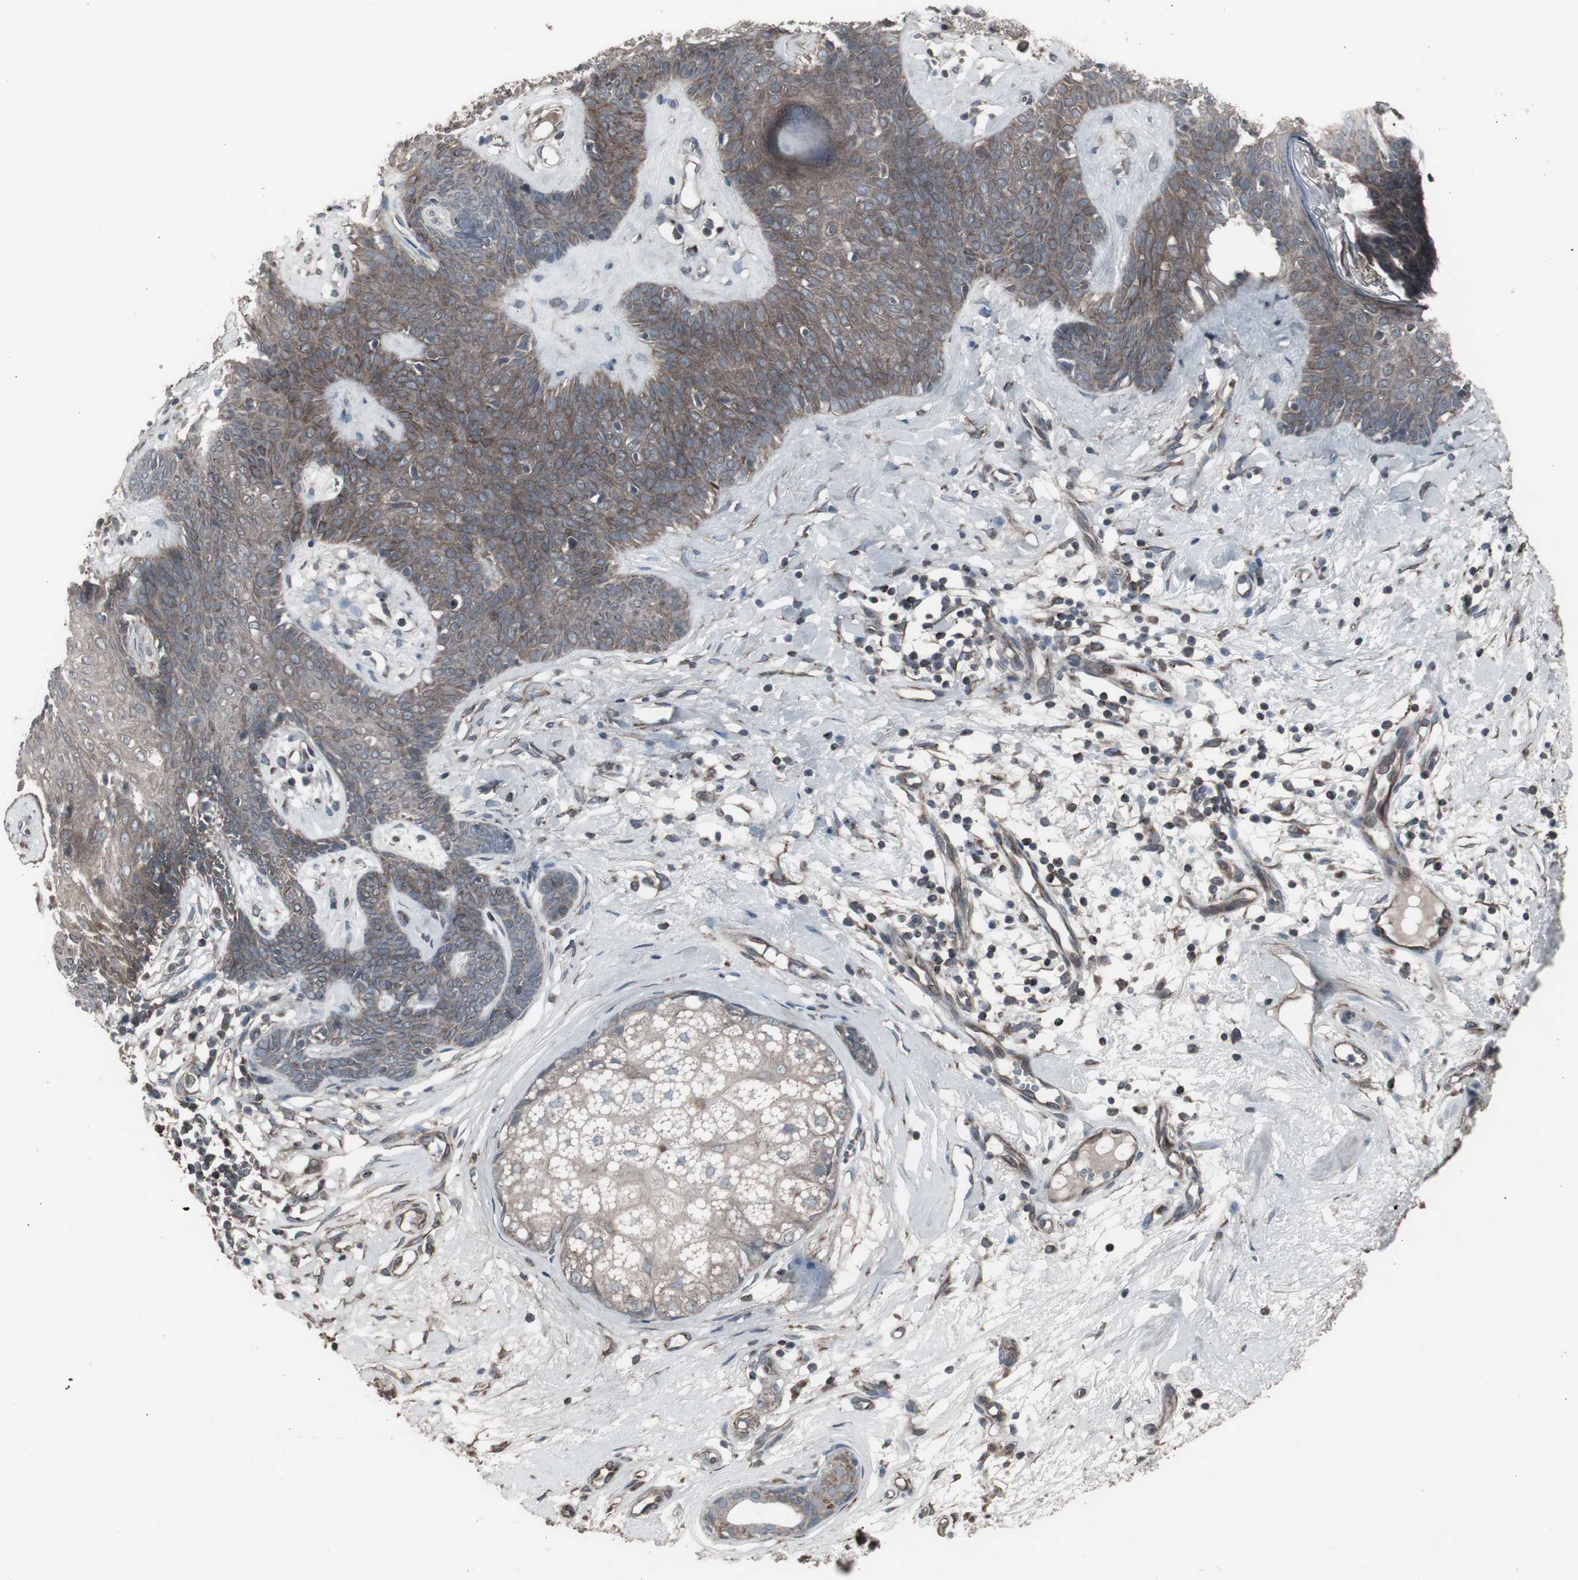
{"staining": {"intensity": "moderate", "quantity": ">75%", "location": "cytoplasmic/membranous"}, "tissue": "skin cancer", "cell_type": "Tumor cells", "image_type": "cancer", "snomed": [{"axis": "morphology", "description": "Developmental malformation"}, {"axis": "morphology", "description": "Basal cell carcinoma"}, {"axis": "topography", "description": "Skin"}], "caption": "Basal cell carcinoma (skin) tissue exhibits moderate cytoplasmic/membranous expression in about >75% of tumor cells", "gene": "SSTR2", "patient": {"sex": "female", "age": 62}}